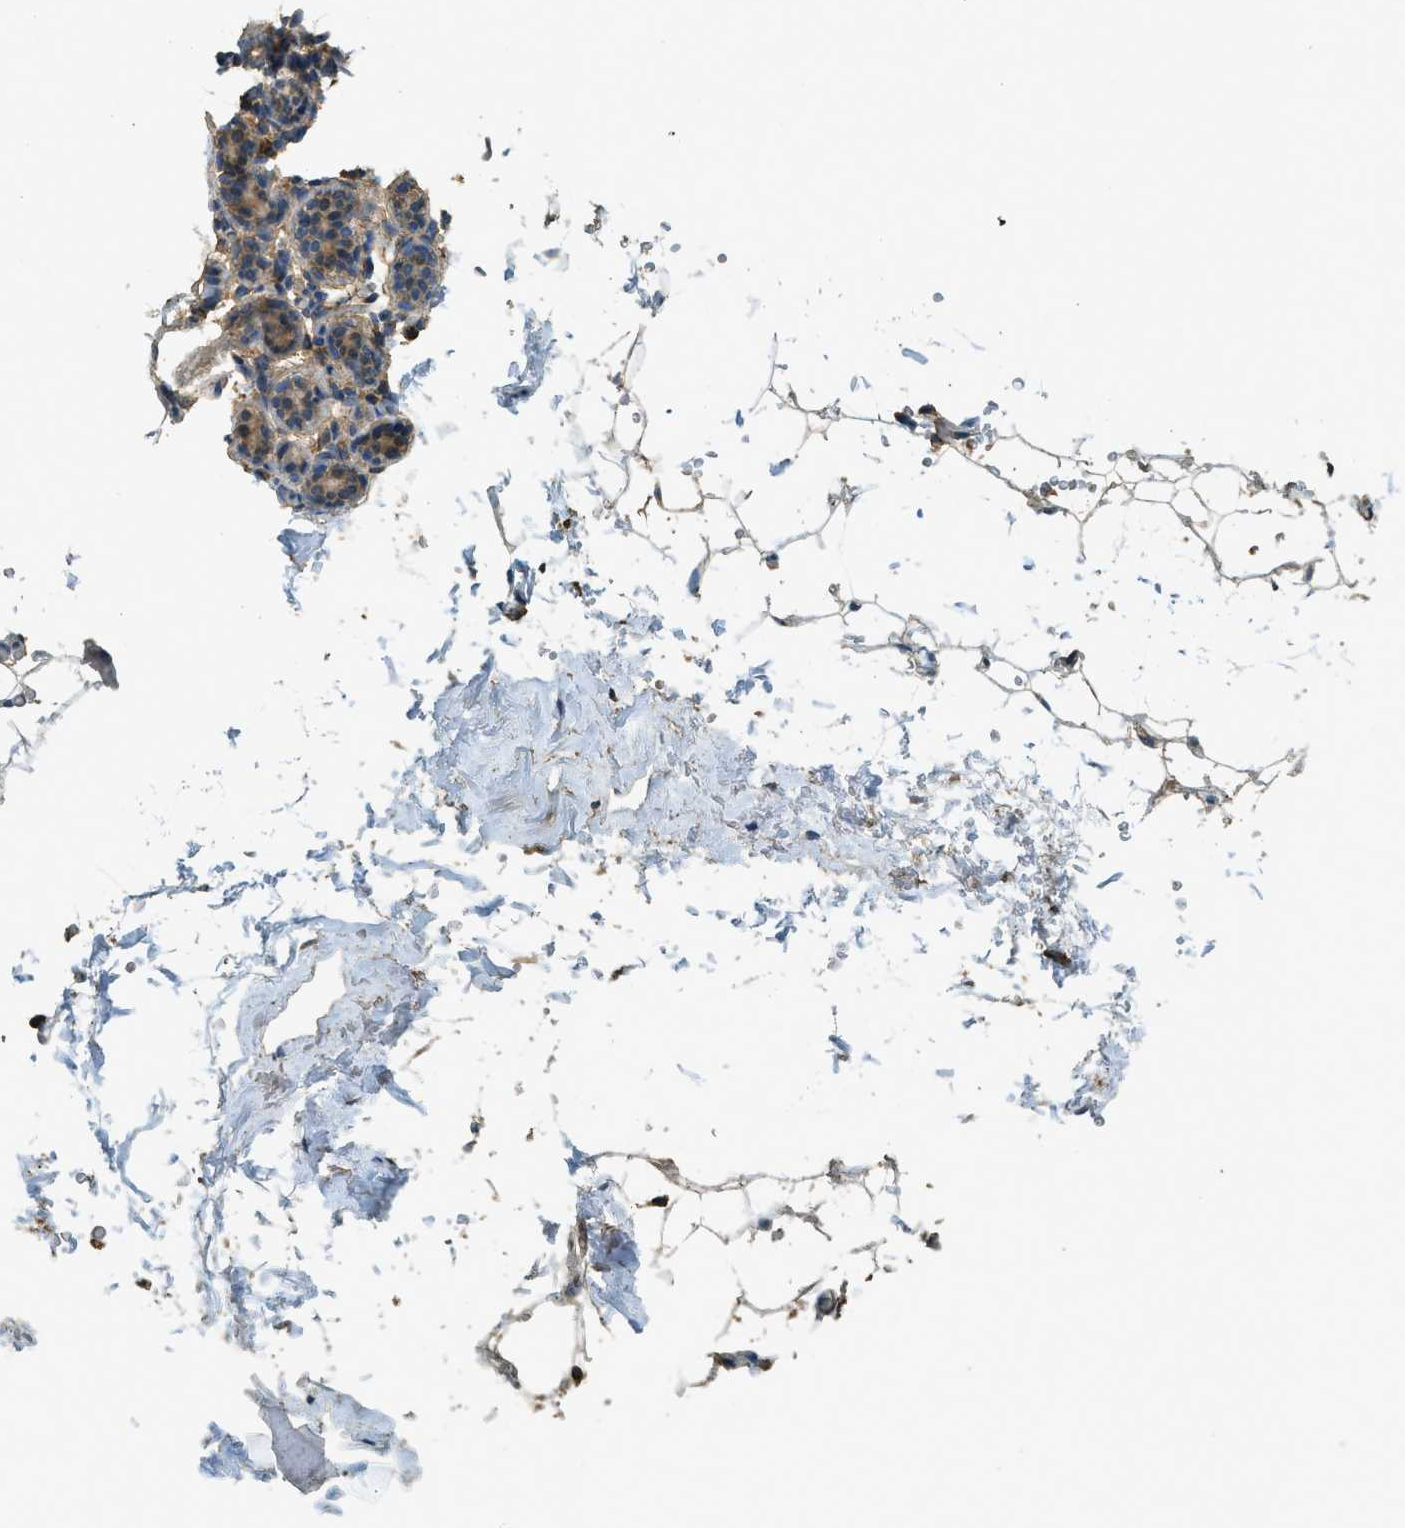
{"staining": {"intensity": "moderate", "quantity": ">75%", "location": "cytoplasmic/membranous"}, "tissue": "adipose tissue", "cell_type": "Adipocytes", "image_type": "normal", "snomed": [{"axis": "morphology", "description": "Normal tissue, NOS"}, {"axis": "topography", "description": "Breast"}, {"axis": "topography", "description": "Soft tissue"}], "caption": "About >75% of adipocytes in normal human adipose tissue exhibit moderate cytoplasmic/membranous protein staining as visualized by brown immunohistochemical staining.", "gene": "CD276", "patient": {"sex": "female", "age": 75}}